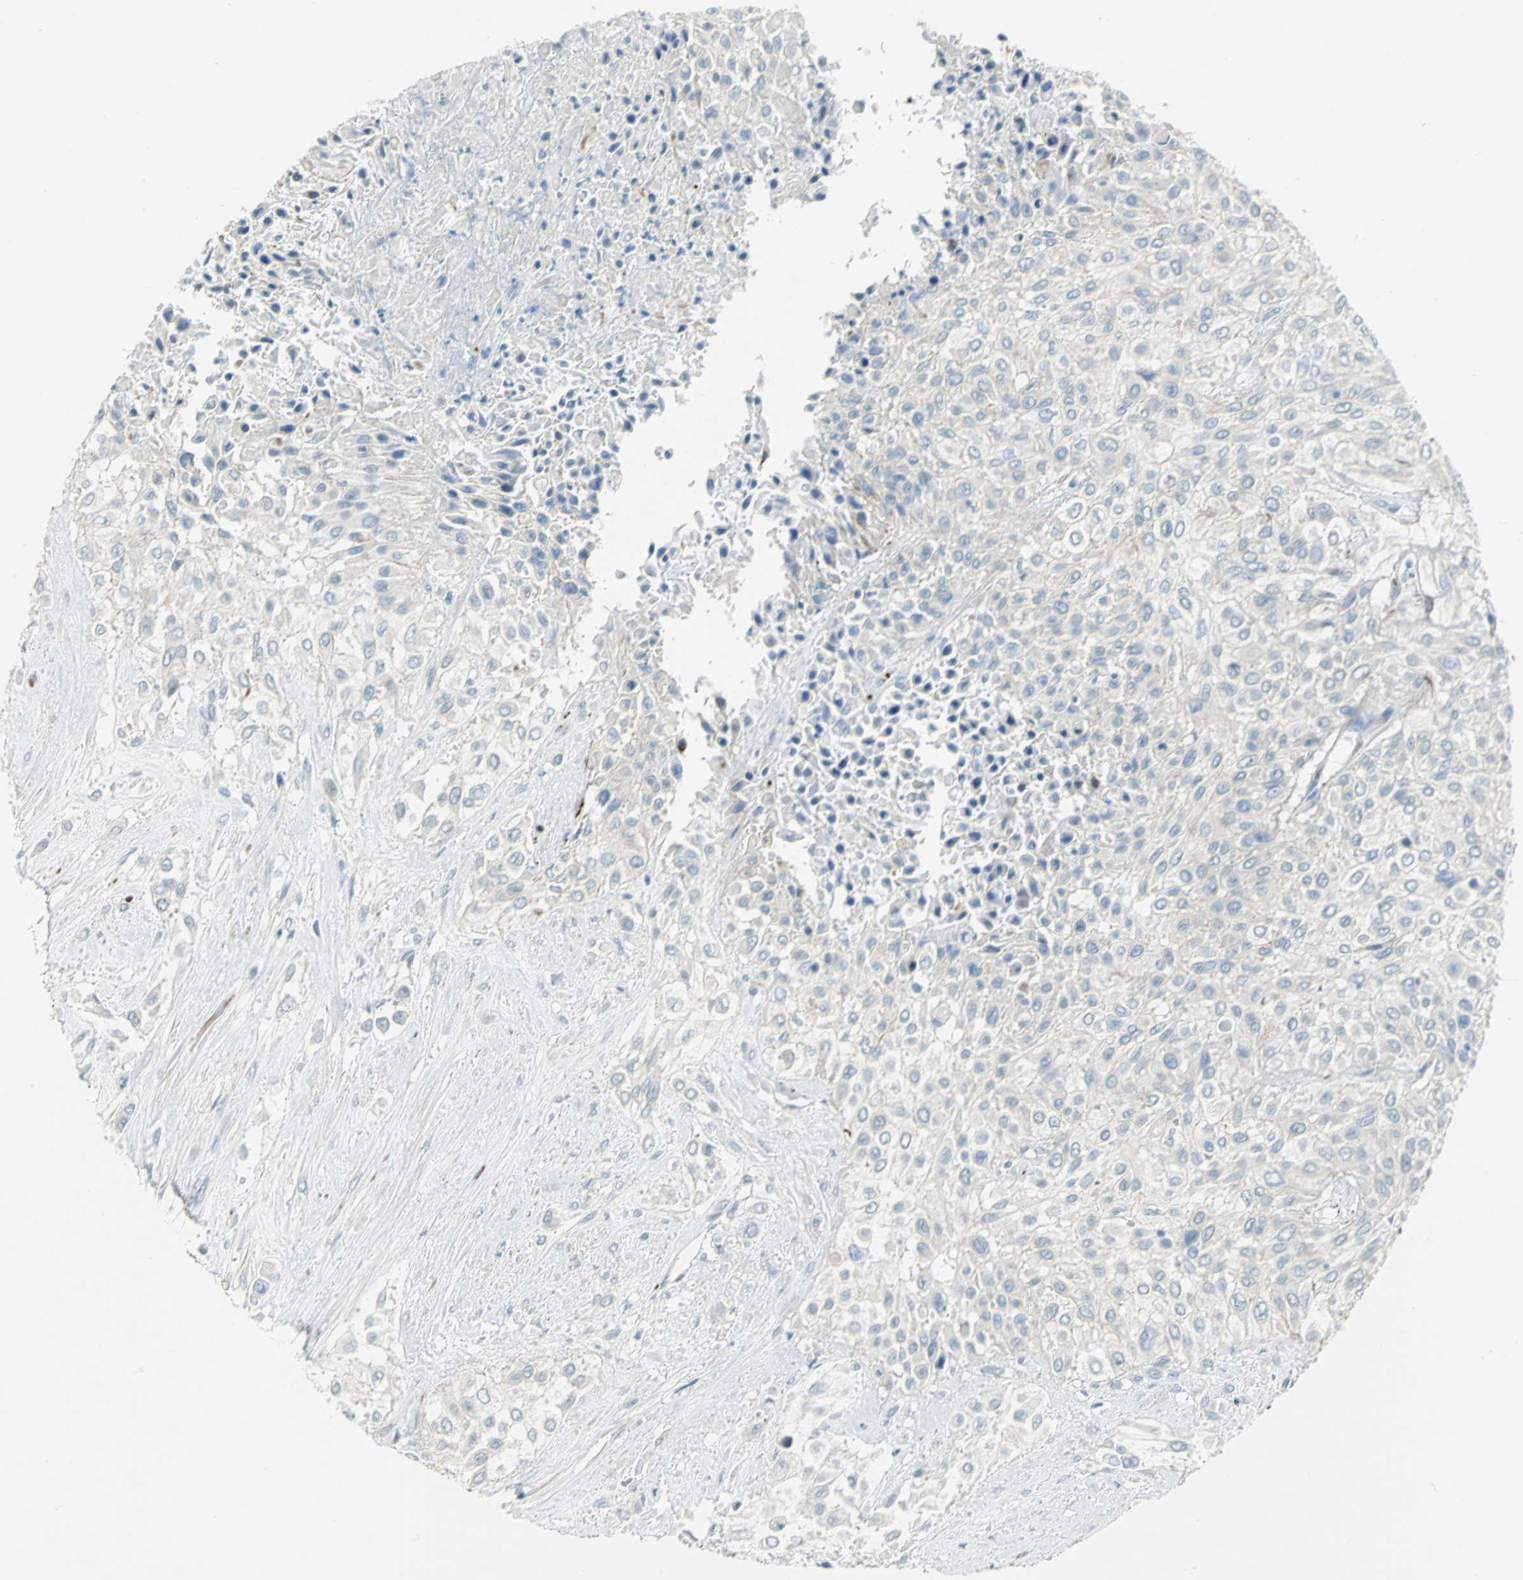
{"staining": {"intensity": "negative", "quantity": "none", "location": "none"}, "tissue": "urothelial cancer", "cell_type": "Tumor cells", "image_type": "cancer", "snomed": [{"axis": "morphology", "description": "Urothelial carcinoma, High grade"}, {"axis": "topography", "description": "Urinary bladder"}], "caption": "This is an IHC image of urothelial cancer. There is no staining in tumor cells.", "gene": "ALOX15", "patient": {"sex": "male", "age": 57}}